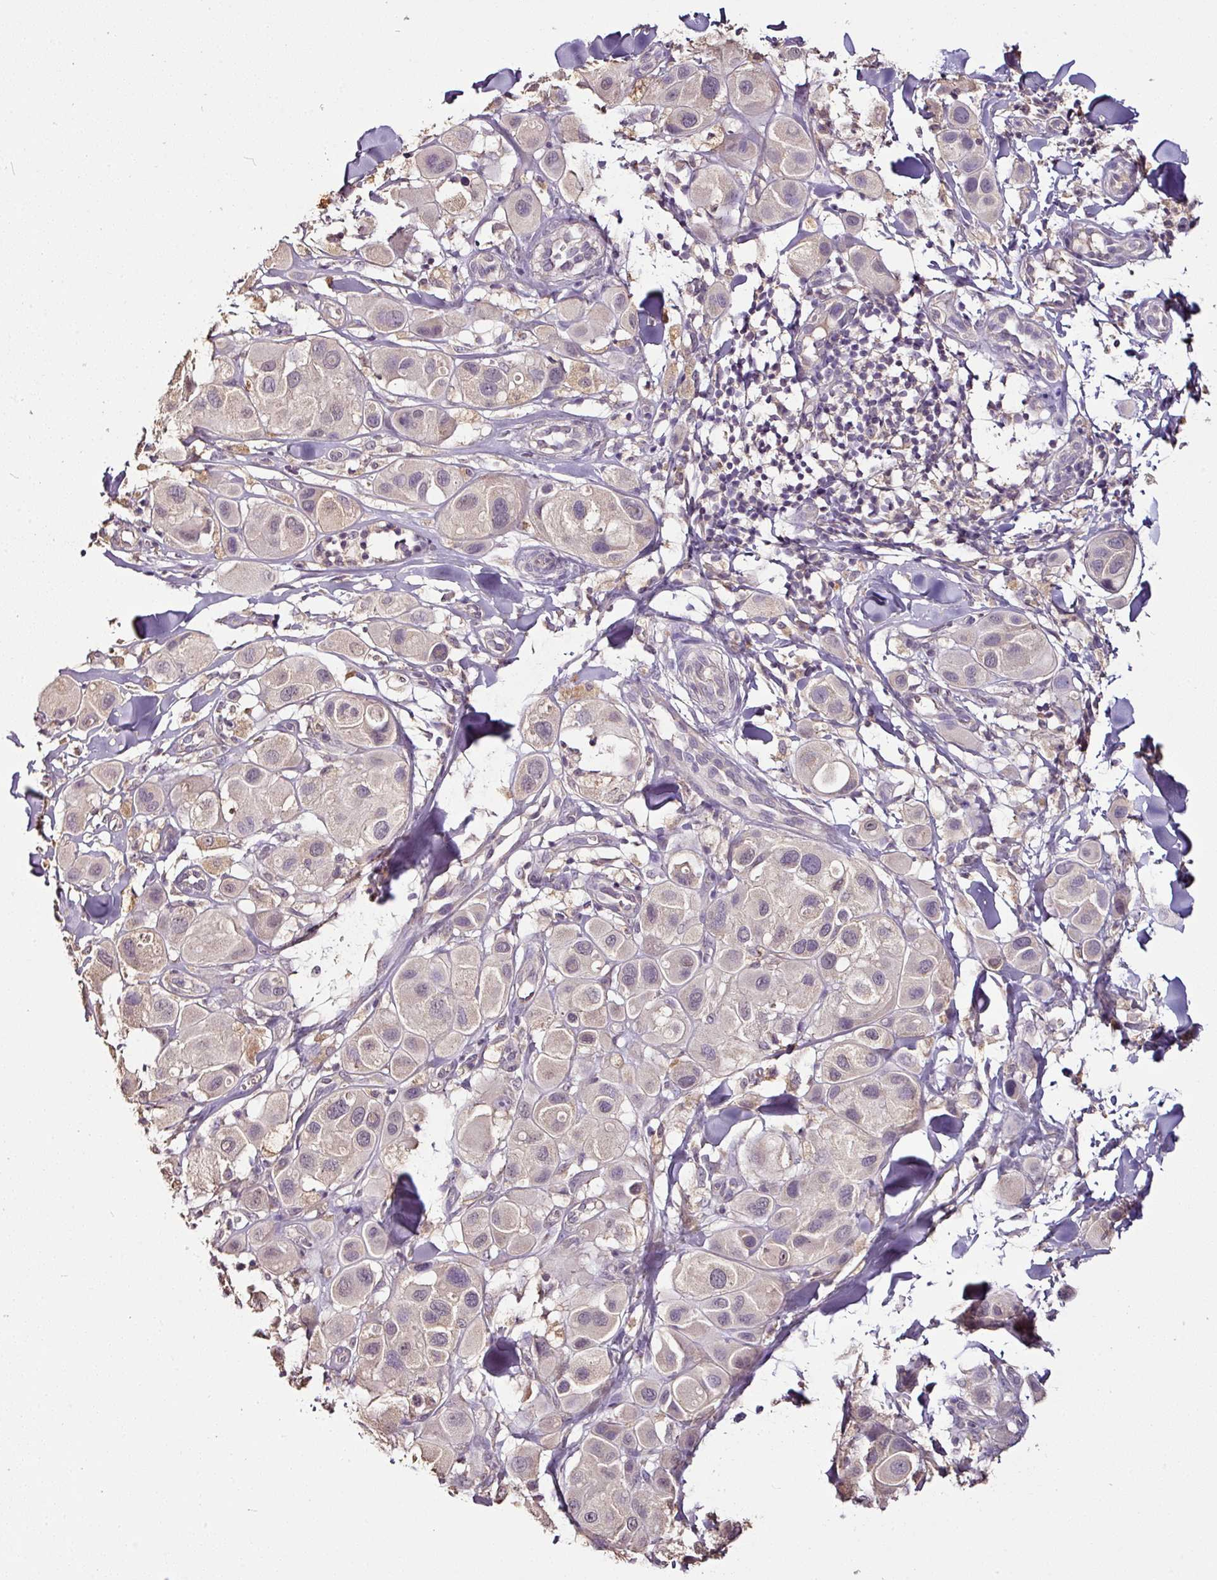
{"staining": {"intensity": "weak", "quantity": "<25%", "location": "nuclear"}, "tissue": "melanoma", "cell_type": "Tumor cells", "image_type": "cancer", "snomed": [{"axis": "morphology", "description": "Malignant melanoma, Metastatic site"}, {"axis": "topography", "description": "Skin"}], "caption": "Immunohistochemistry photomicrograph of neoplastic tissue: malignant melanoma (metastatic site) stained with DAB (3,3'-diaminobenzidine) displays no significant protein positivity in tumor cells. (DAB (3,3'-diaminobenzidine) immunohistochemistry with hematoxylin counter stain).", "gene": "RPL38", "patient": {"sex": "male", "age": 41}}